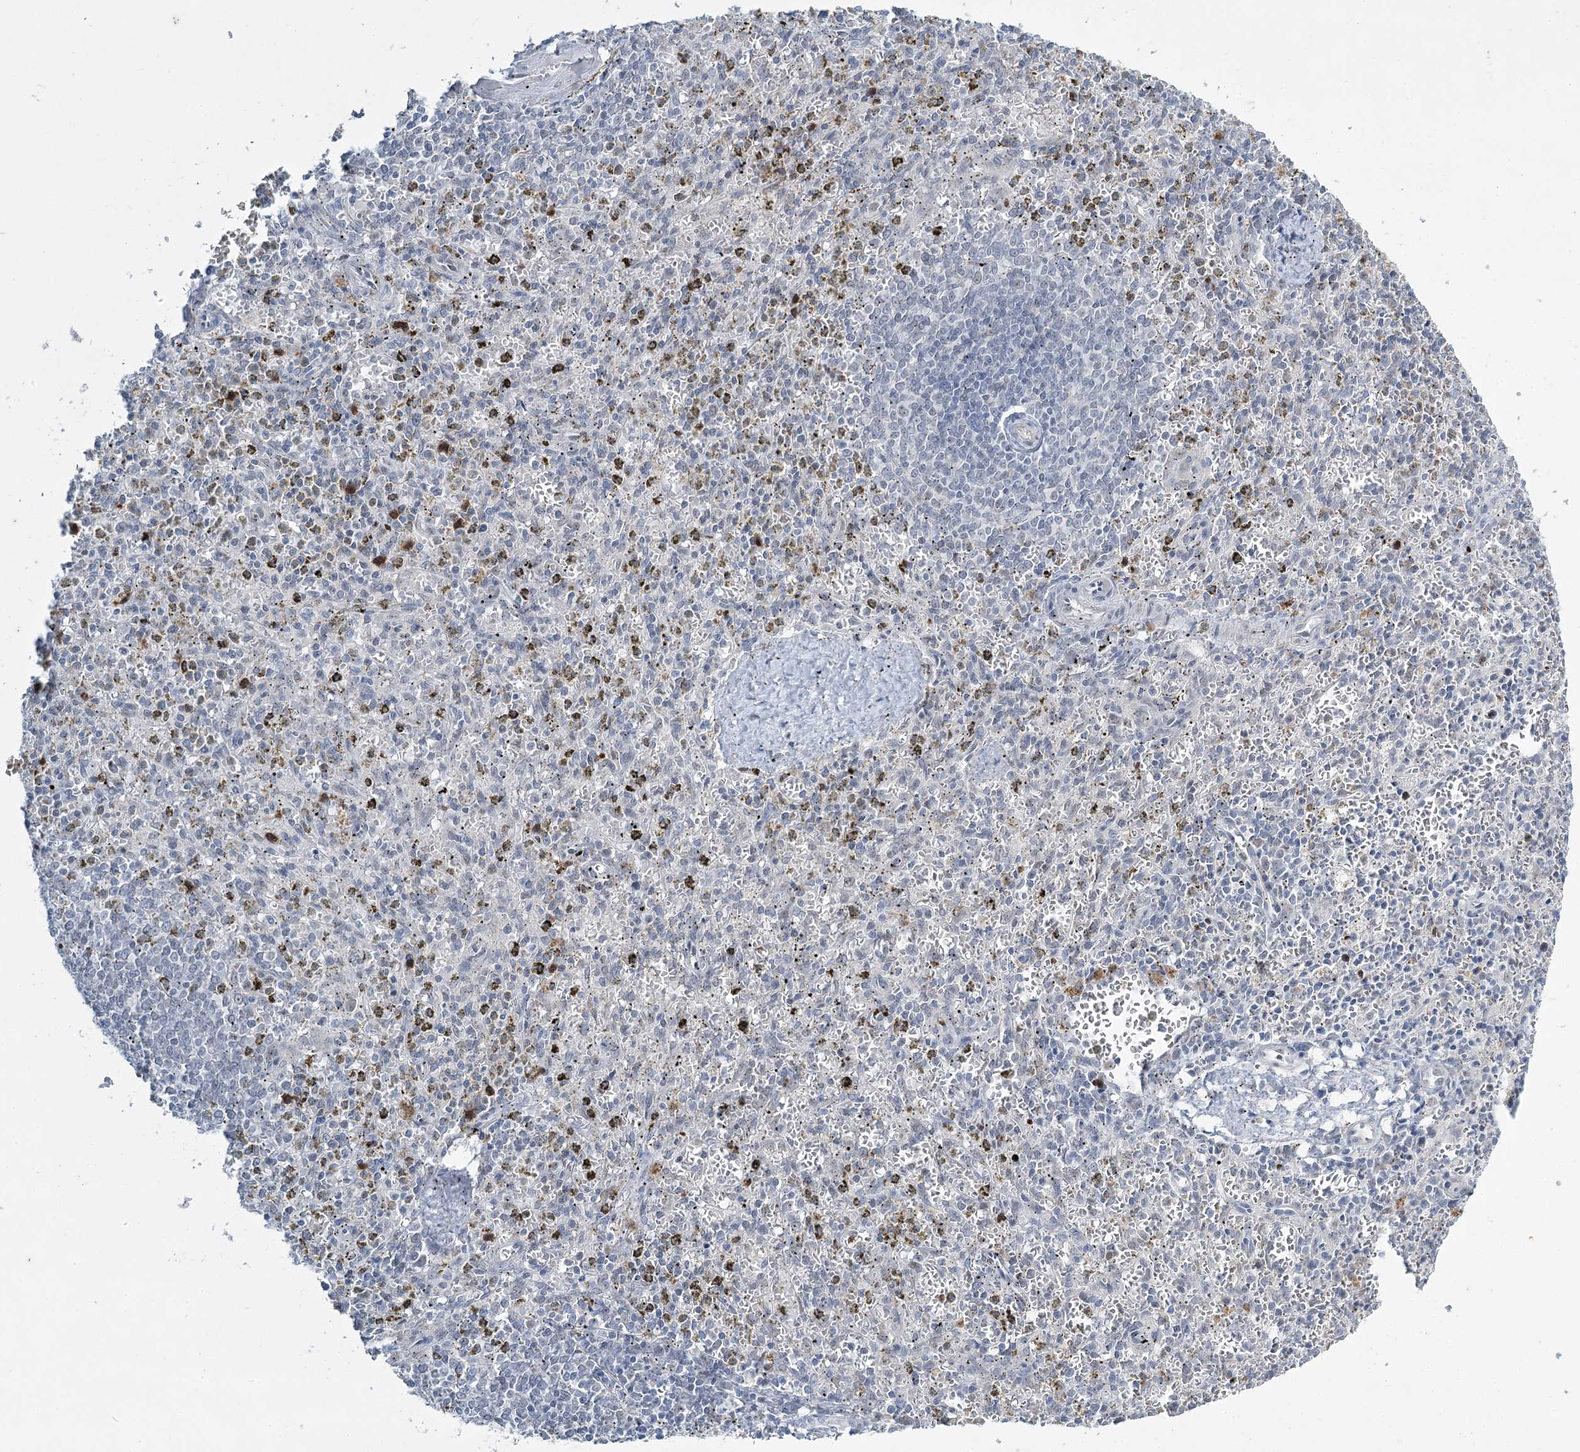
{"staining": {"intensity": "strong", "quantity": "<25%", "location": "cytoplasmic/membranous"}, "tissue": "spleen", "cell_type": "Cells in red pulp", "image_type": "normal", "snomed": [{"axis": "morphology", "description": "Normal tissue, NOS"}, {"axis": "topography", "description": "Spleen"}], "caption": "This image demonstrates immunohistochemistry staining of benign spleen, with medium strong cytoplasmic/membranous staining in approximately <25% of cells in red pulp.", "gene": "ABITRAM", "patient": {"sex": "male", "age": 72}}